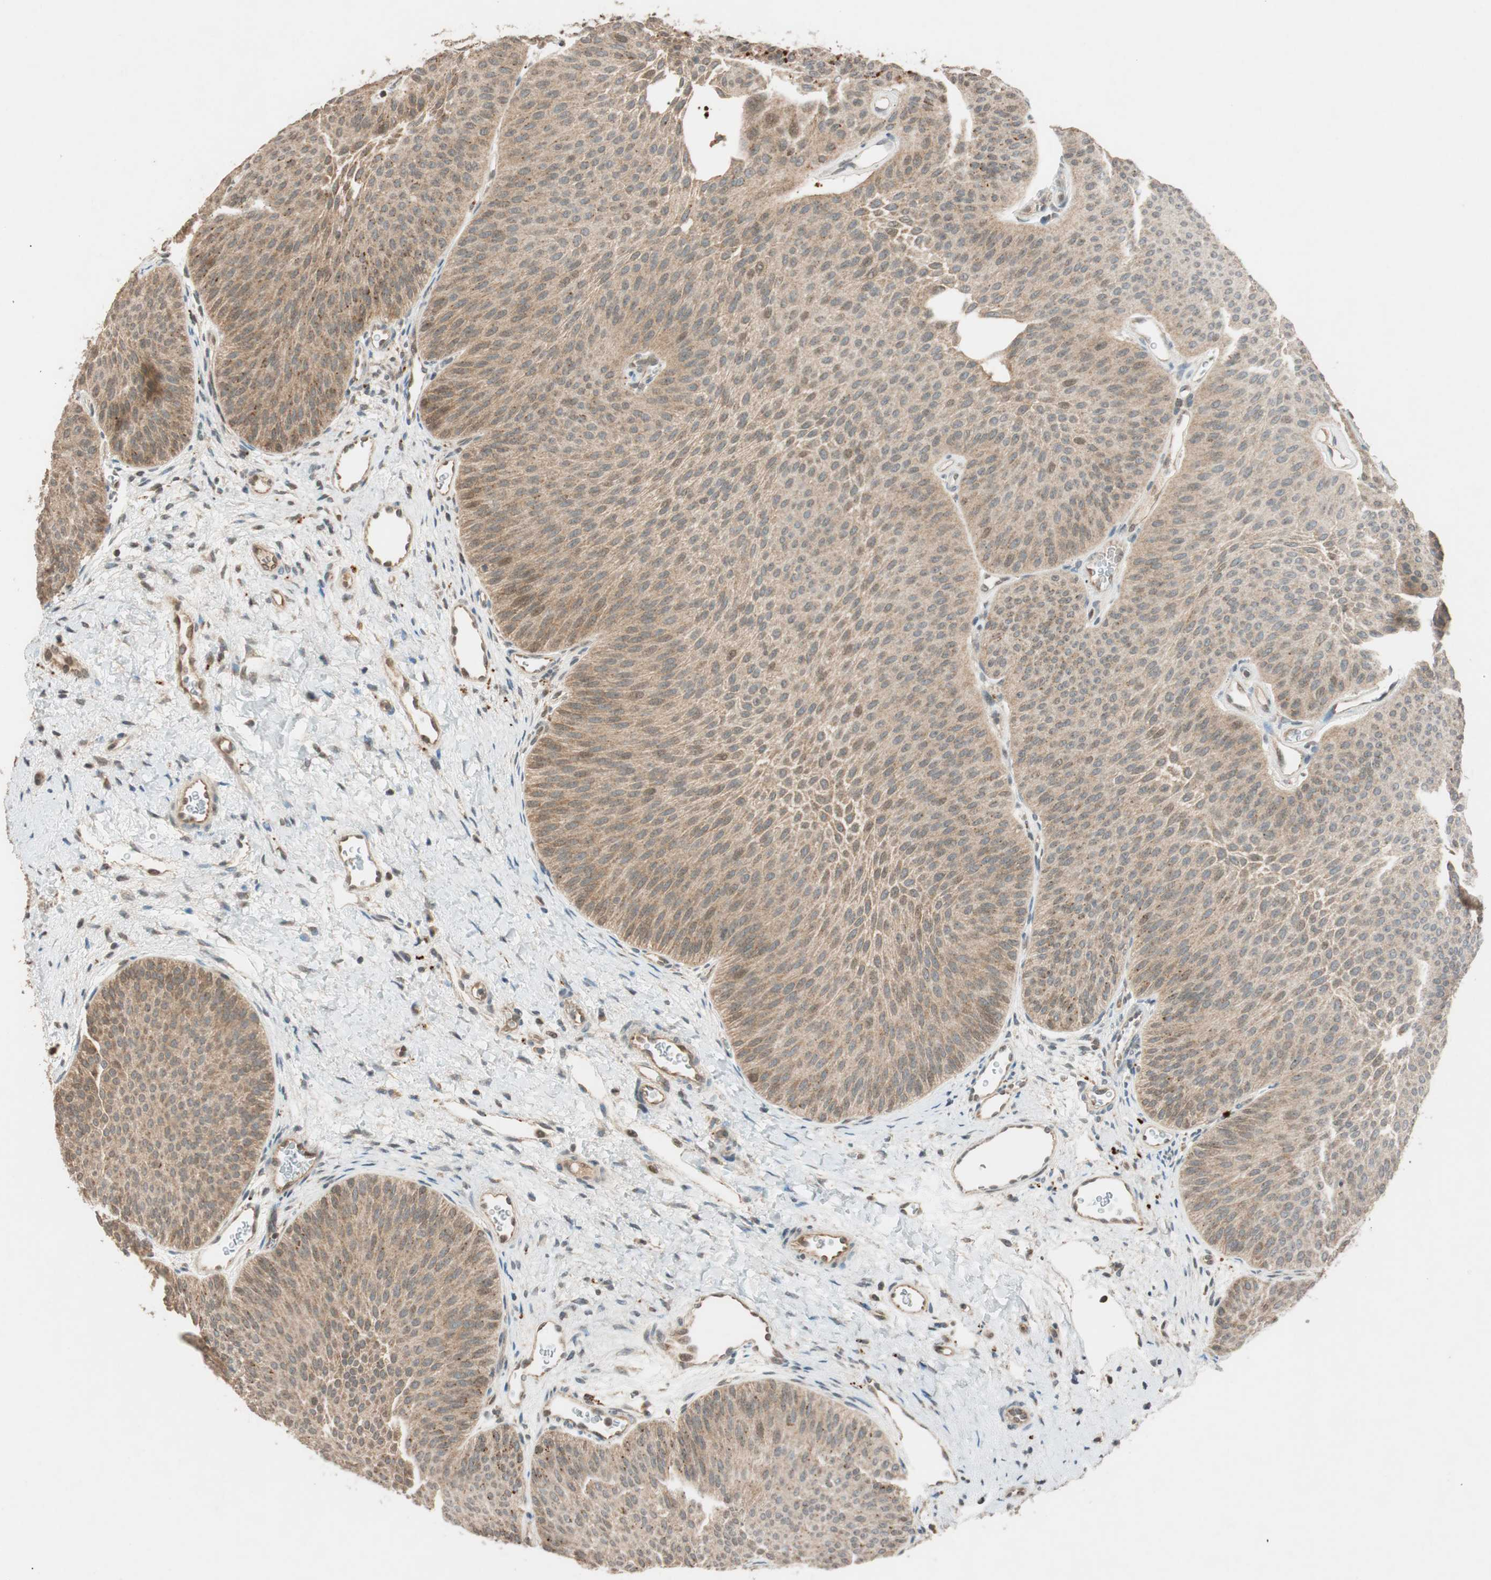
{"staining": {"intensity": "weak", "quantity": ">75%", "location": "cytoplasmic/membranous"}, "tissue": "urothelial cancer", "cell_type": "Tumor cells", "image_type": "cancer", "snomed": [{"axis": "morphology", "description": "Urothelial carcinoma, Low grade"}, {"axis": "topography", "description": "Urinary bladder"}], "caption": "Protein staining of urothelial carcinoma (low-grade) tissue demonstrates weak cytoplasmic/membranous expression in approximately >75% of tumor cells. The protein is shown in brown color, while the nuclei are stained blue.", "gene": "GLB1", "patient": {"sex": "female", "age": 60}}